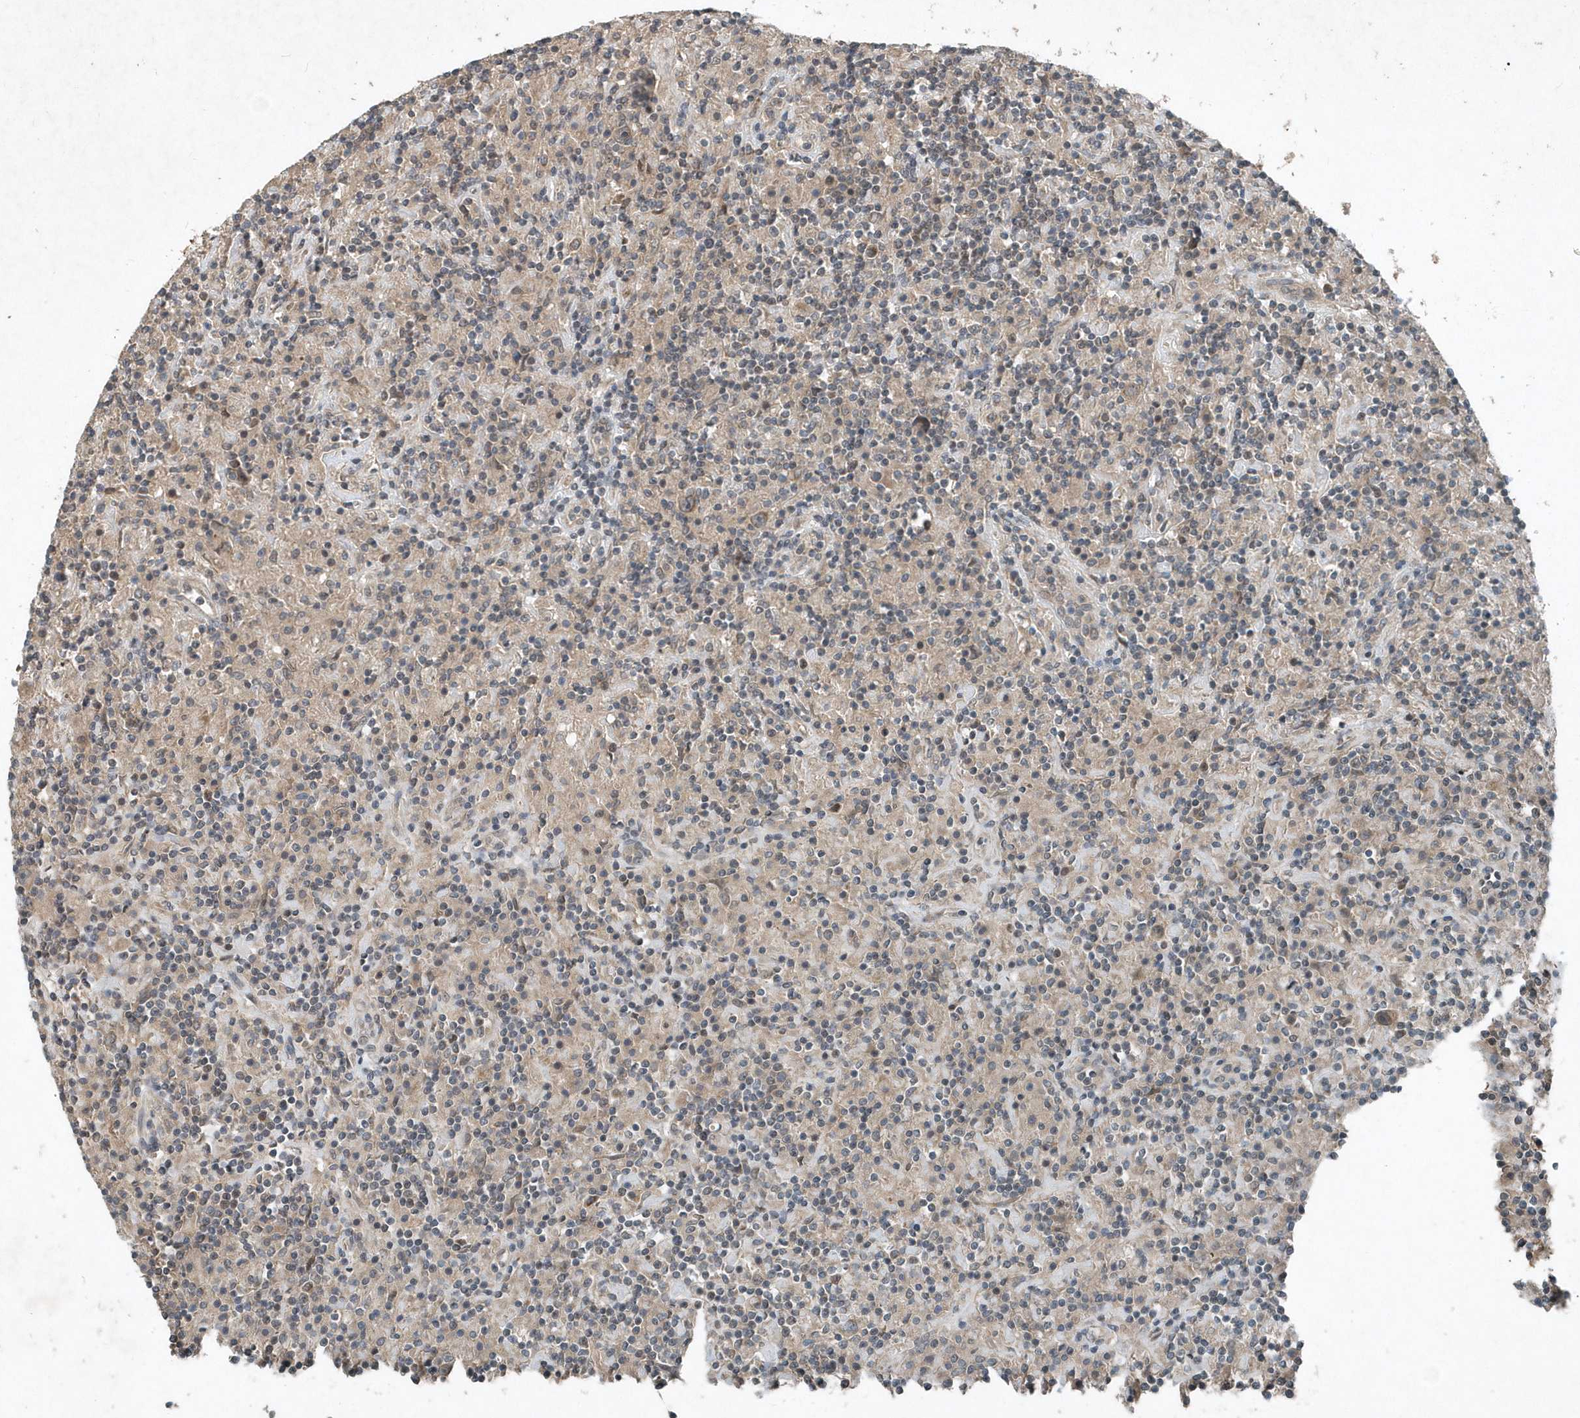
{"staining": {"intensity": "weak", "quantity": ">75%", "location": "cytoplasmic/membranous"}, "tissue": "lymphoma", "cell_type": "Tumor cells", "image_type": "cancer", "snomed": [{"axis": "morphology", "description": "Hodgkin's disease, NOS"}, {"axis": "topography", "description": "Lymph node"}], "caption": "An image showing weak cytoplasmic/membranous staining in about >75% of tumor cells in lymphoma, as visualized by brown immunohistochemical staining.", "gene": "SCFD2", "patient": {"sex": "male", "age": 70}}